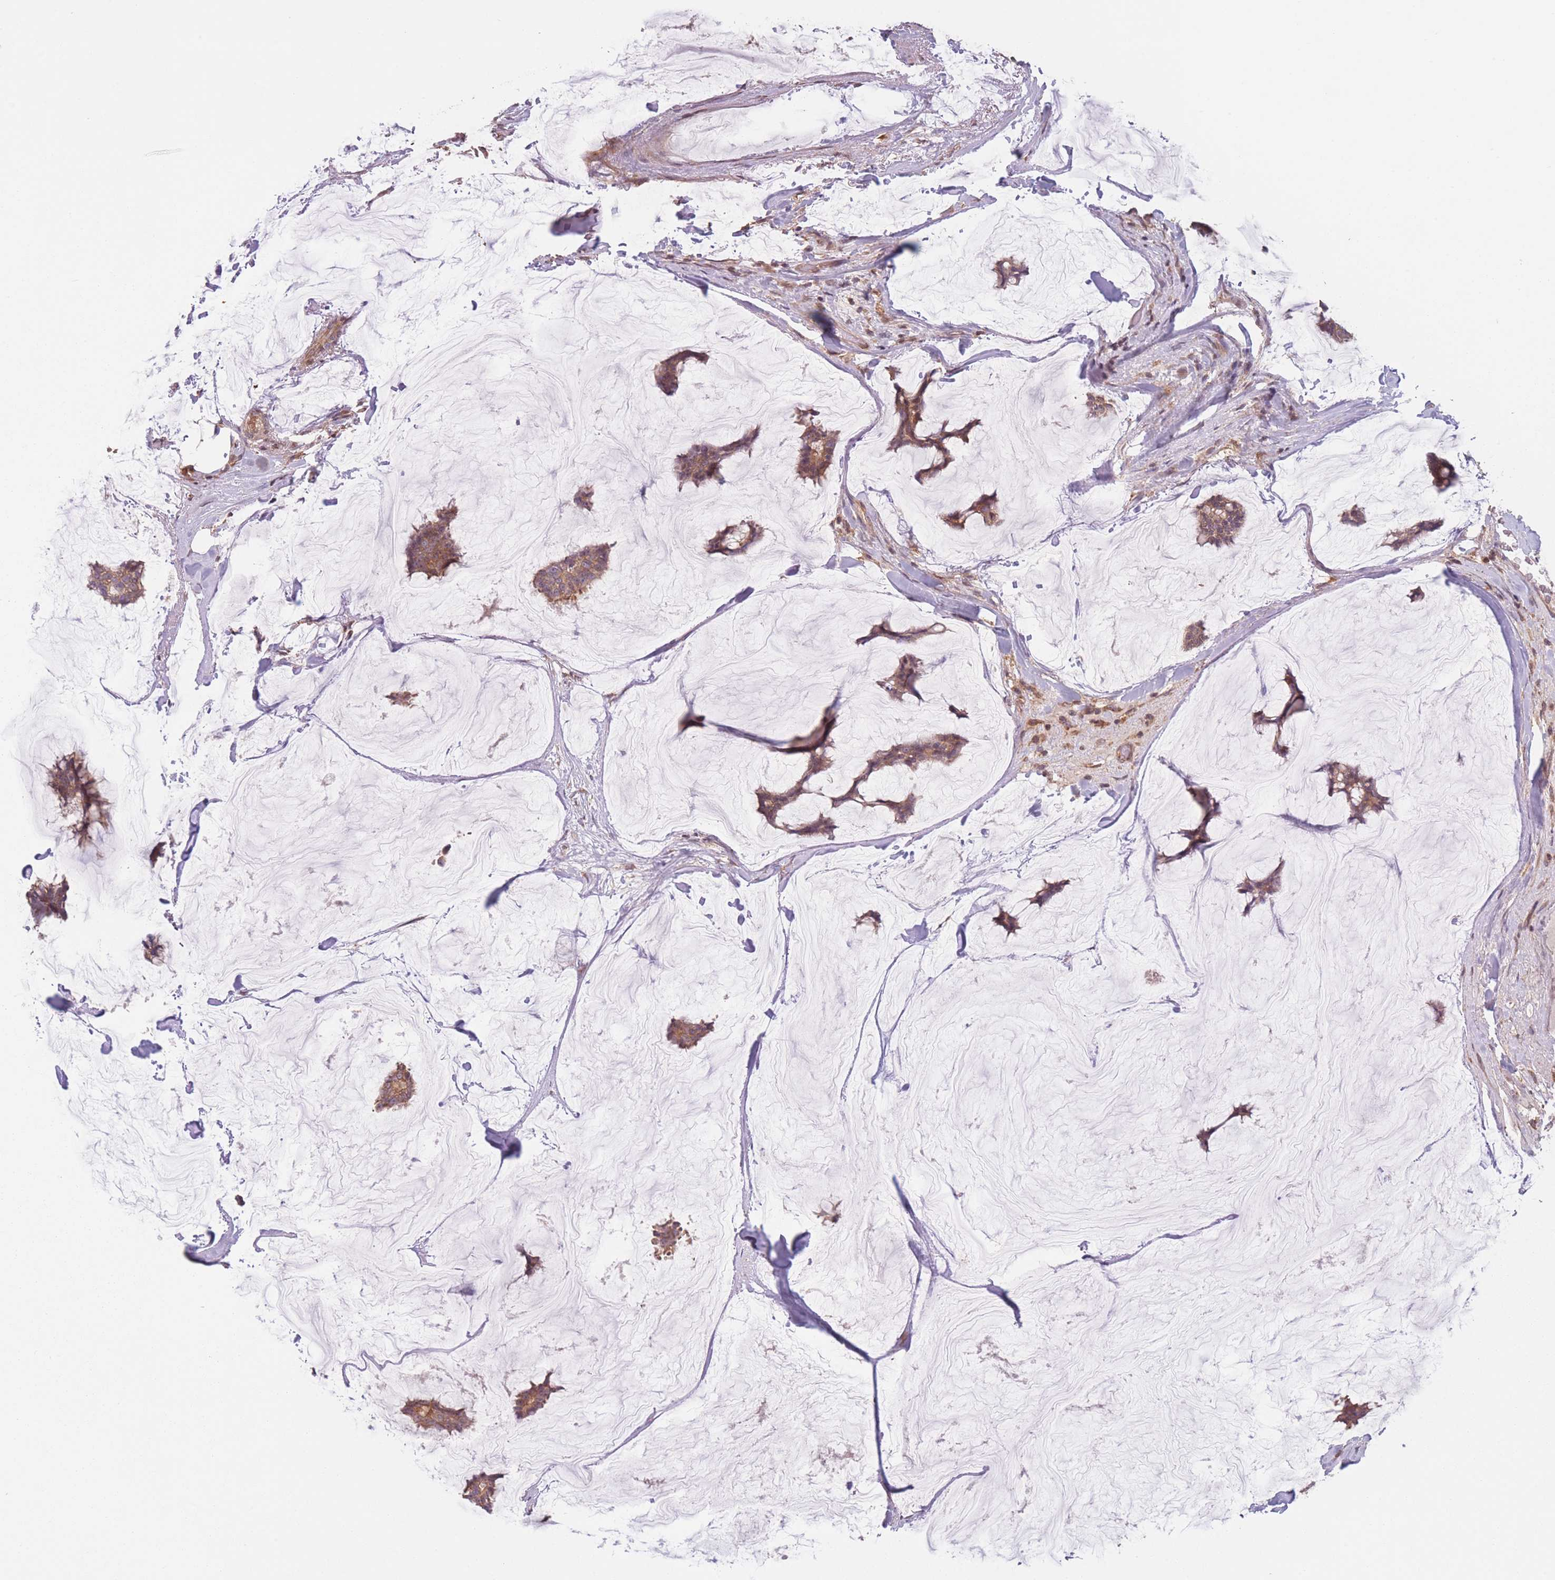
{"staining": {"intensity": "moderate", "quantity": ">75%", "location": "cytoplasmic/membranous"}, "tissue": "breast cancer", "cell_type": "Tumor cells", "image_type": "cancer", "snomed": [{"axis": "morphology", "description": "Duct carcinoma"}, {"axis": "topography", "description": "Breast"}], "caption": "Breast invasive ductal carcinoma stained with a protein marker reveals moderate staining in tumor cells.", "gene": "WASHC2A", "patient": {"sex": "female", "age": 93}}